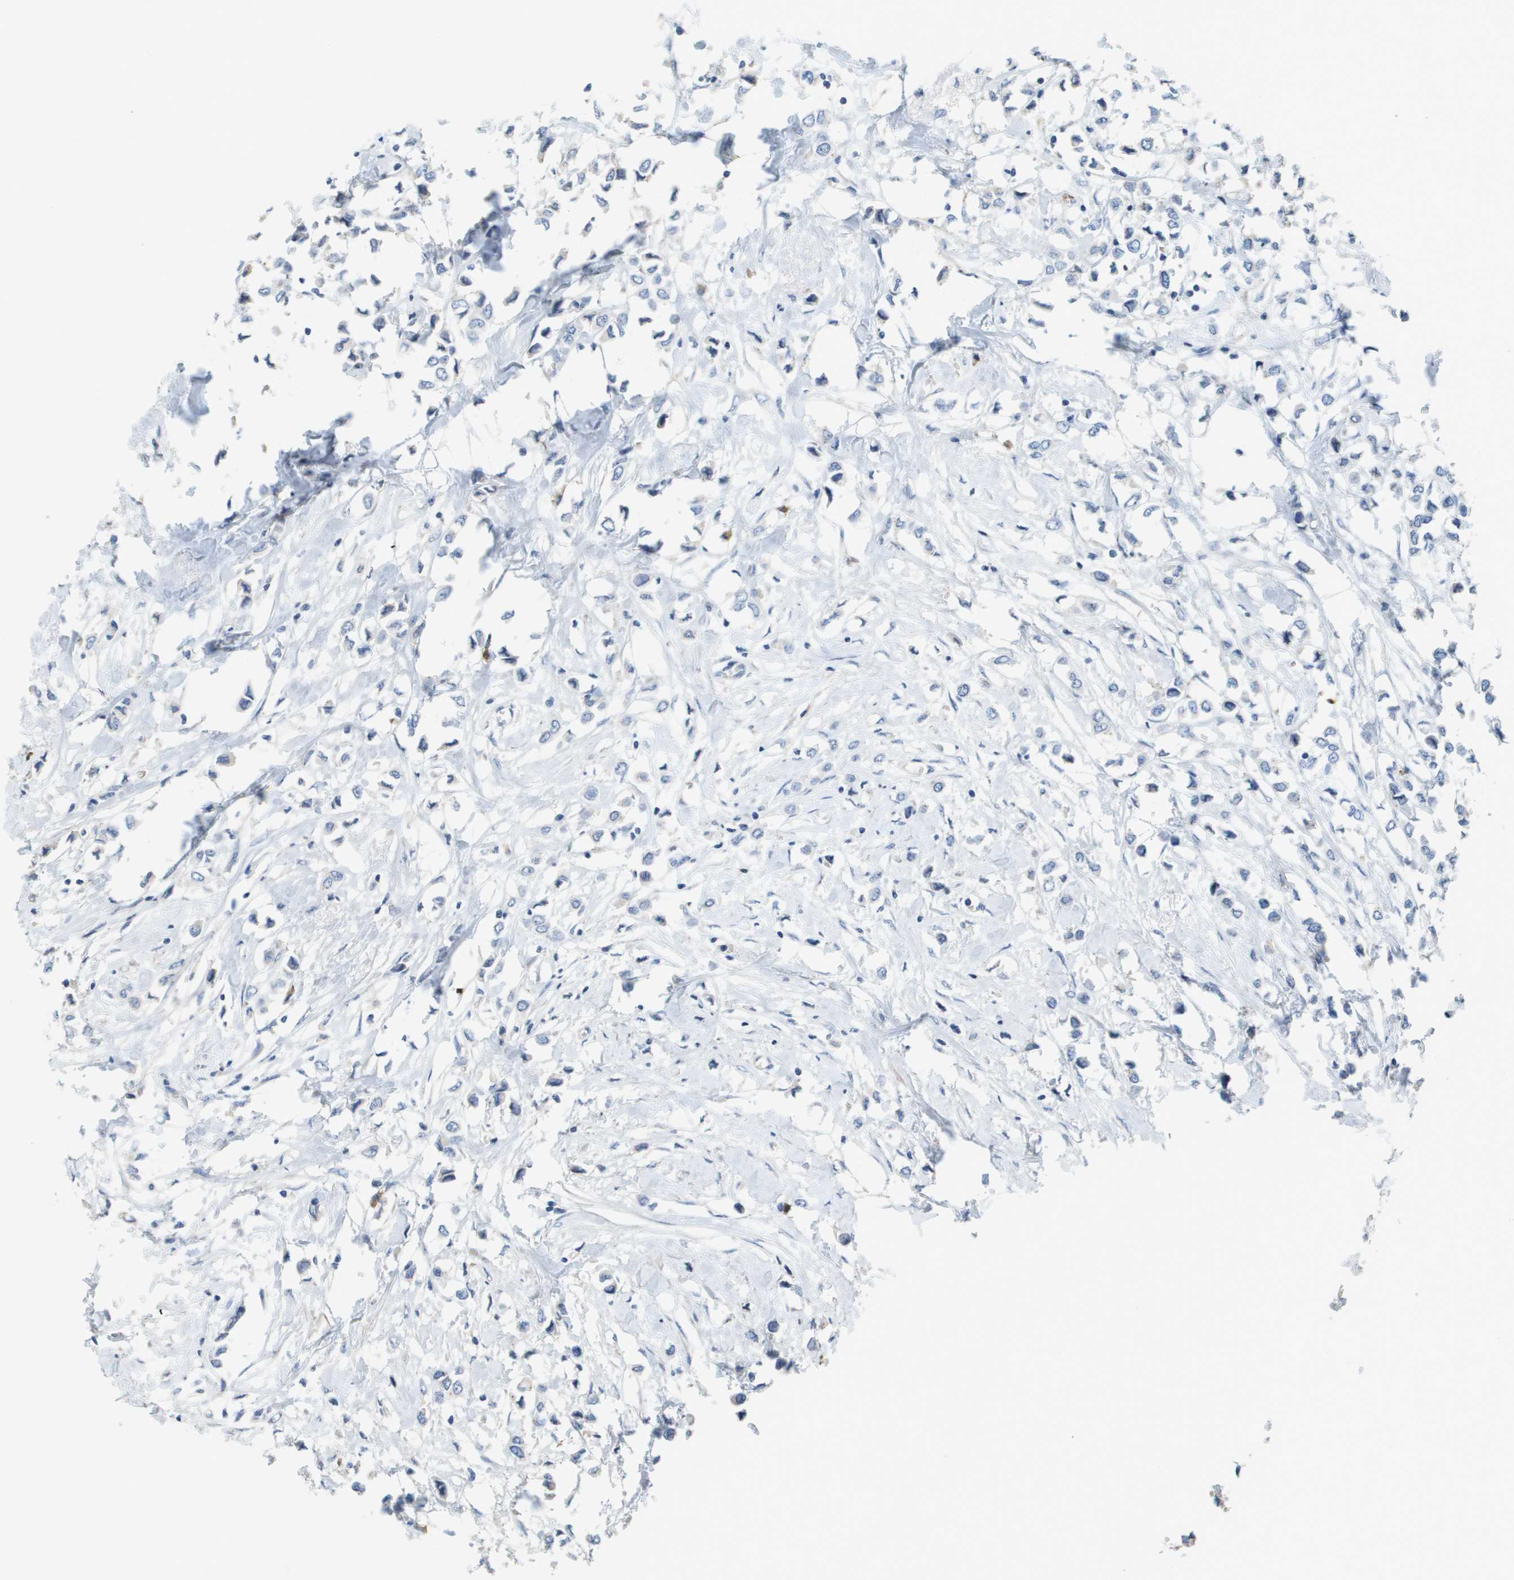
{"staining": {"intensity": "negative", "quantity": "none", "location": "none"}, "tissue": "breast cancer", "cell_type": "Tumor cells", "image_type": "cancer", "snomed": [{"axis": "morphology", "description": "Lobular carcinoma"}, {"axis": "topography", "description": "Breast"}], "caption": "An image of human breast cancer is negative for staining in tumor cells.", "gene": "CASP10", "patient": {"sex": "female", "age": 51}}